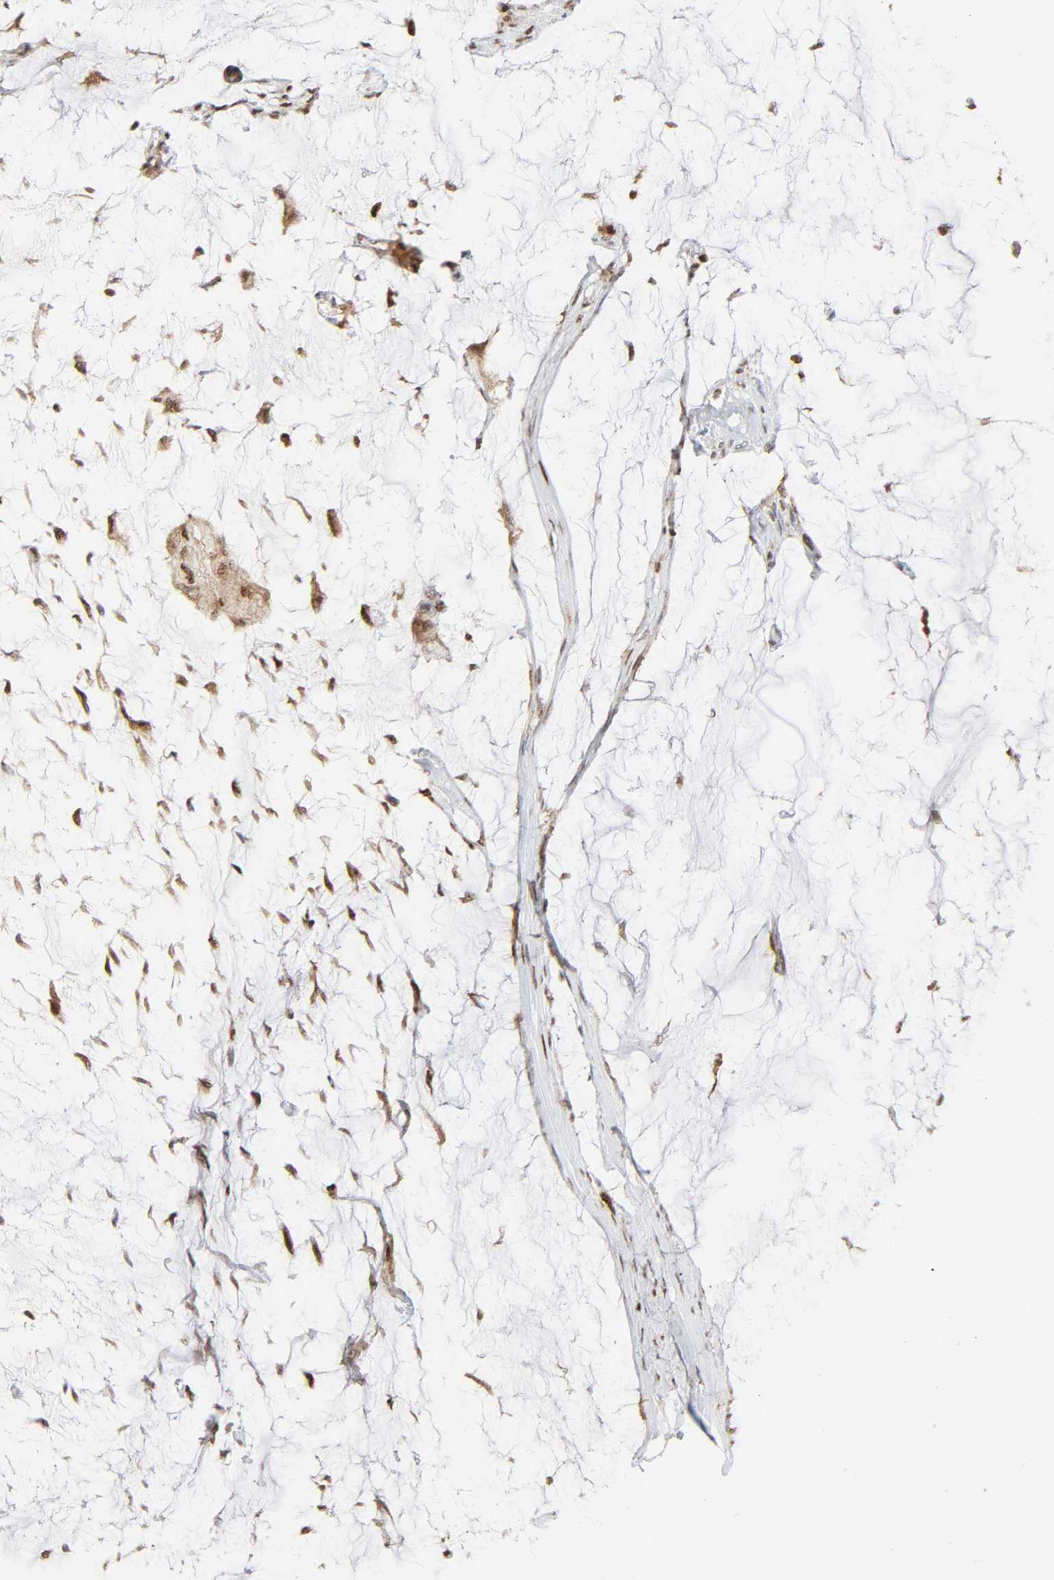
{"staining": {"intensity": "weak", "quantity": "25%-75%", "location": "nuclear"}, "tissue": "colorectal cancer", "cell_type": "Tumor cells", "image_type": "cancer", "snomed": [{"axis": "morphology", "description": "Normal tissue, NOS"}, {"axis": "morphology", "description": "Adenocarcinoma, NOS"}, {"axis": "topography", "description": "Rectum"}, {"axis": "topography", "description": "Peripheral nerve tissue"}], "caption": "This is a histology image of immunohistochemistry (IHC) staining of colorectal adenocarcinoma, which shows weak staining in the nuclear of tumor cells.", "gene": "WAS", "patient": {"sex": "female", "age": 77}}